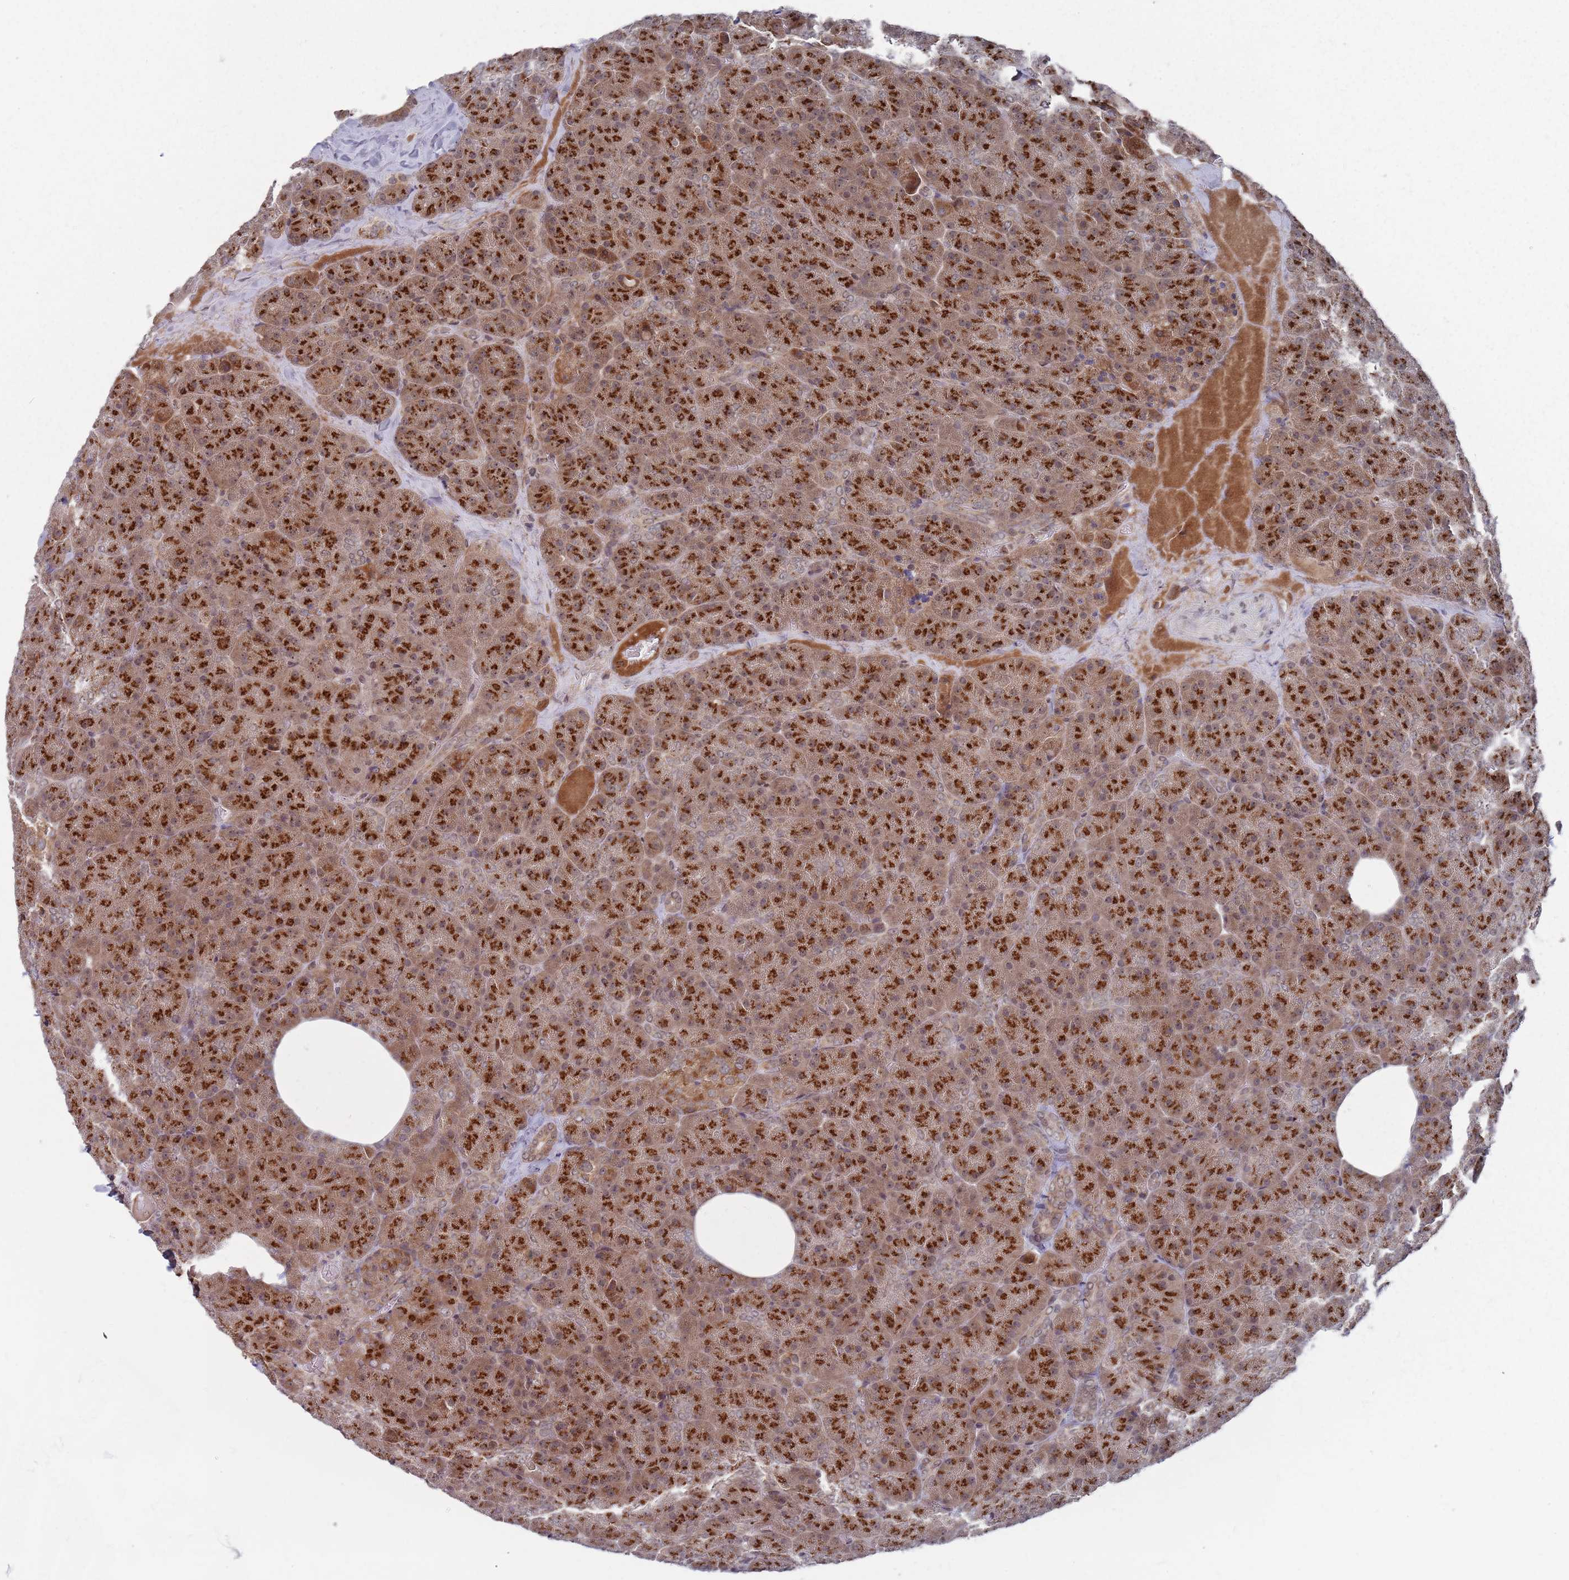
{"staining": {"intensity": "strong", "quantity": ">75%", "location": "cytoplasmic/membranous"}, "tissue": "pancreas", "cell_type": "Exocrine glandular cells", "image_type": "normal", "snomed": [{"axis": "morphology", "description": "Normal tissue, NOS"}, {"axis": "morphology", "description": "Carcinoid, malignant, NOS"}, {"axis": "topography", "description": "Pancreas"}], "caption": "Immunohistochemistry photomicrograph of unremarkable human pancreas stained for a protein (brown), which exhibits high levels of strong cytoplasmic/membranous staining in about >75% of exocrine glandular cells.", "gene": "FMO4", "patient": {"sex": "female", "age": 35}}